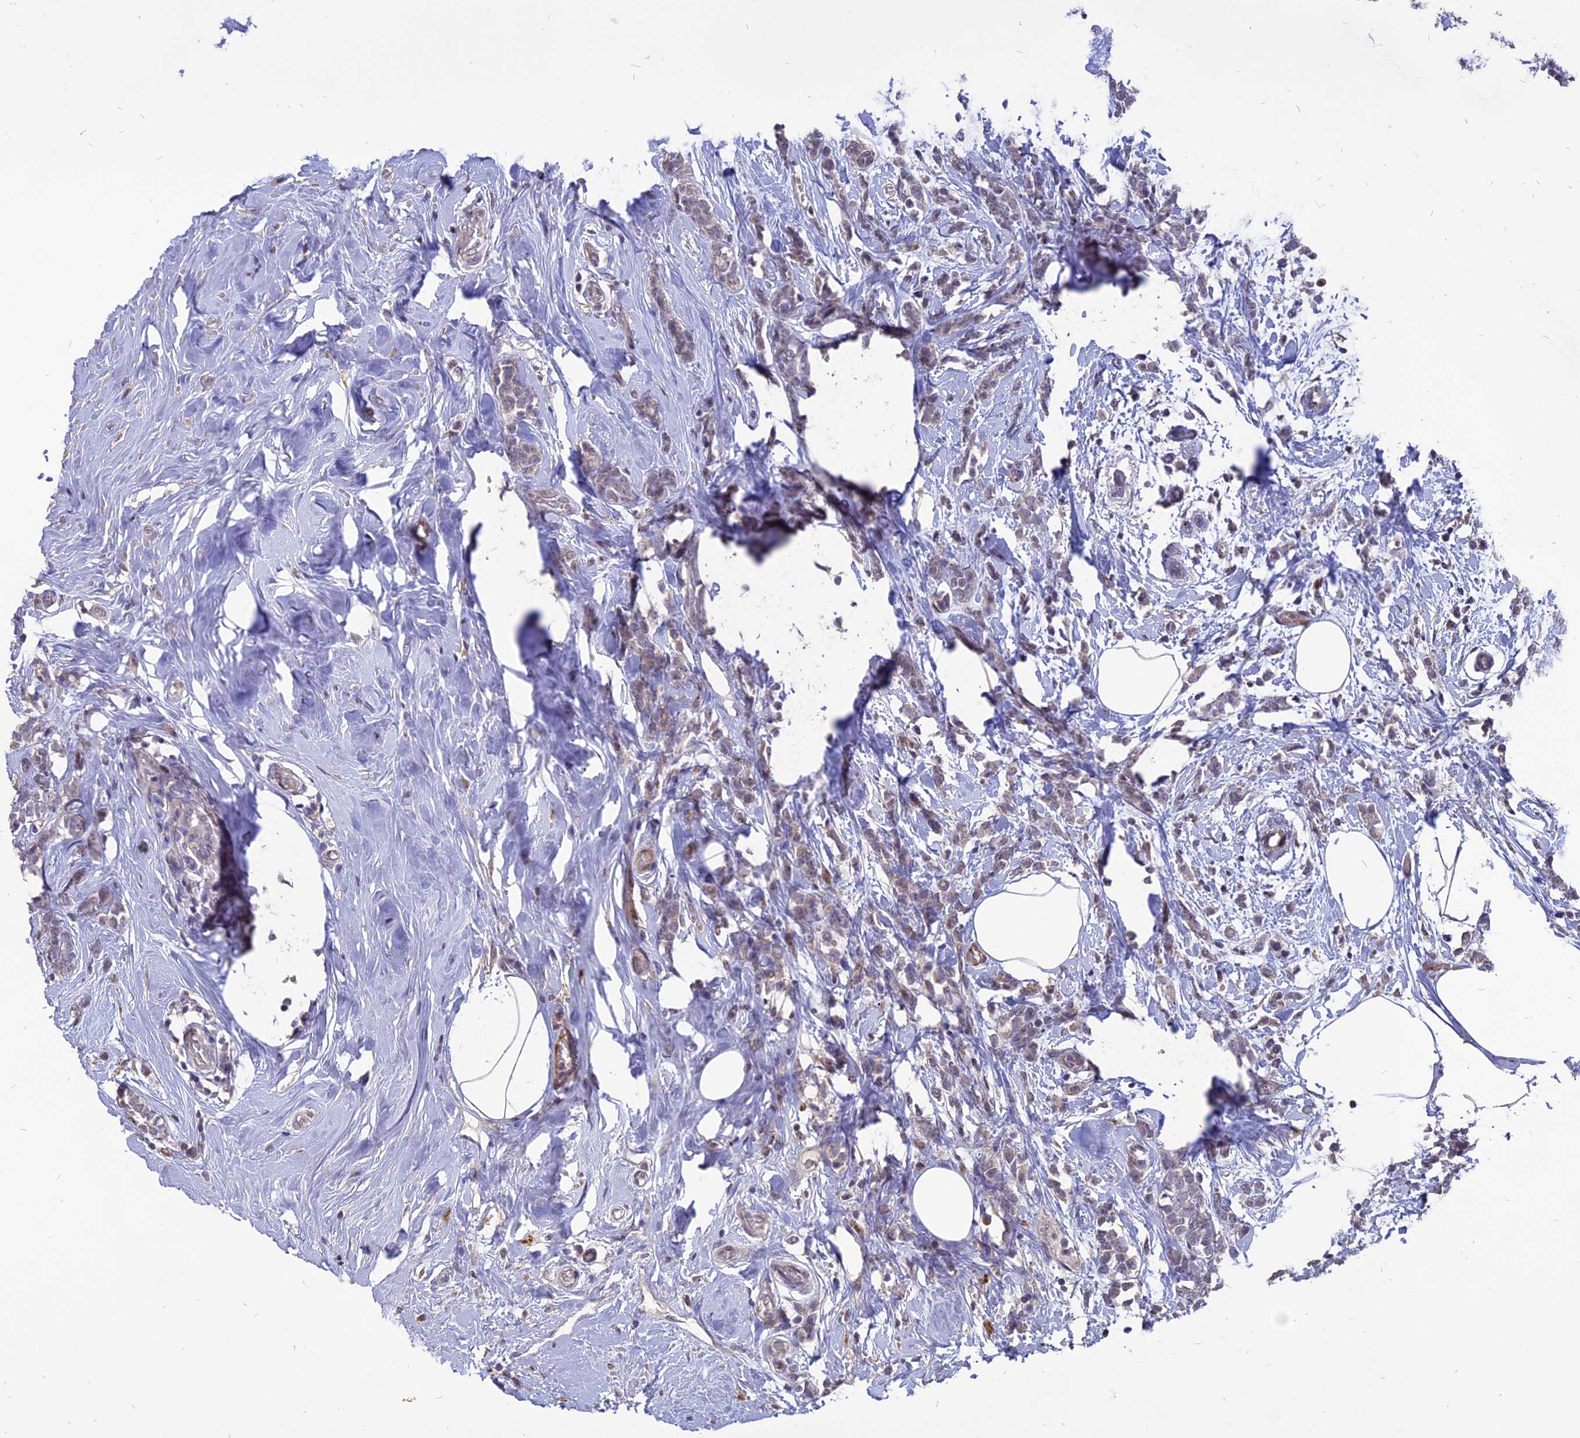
{"staining": {"intensity": "weak", "quantity": "<25%", "location": "cytoplasmic/membranous"}, "tissue": "breast cancer", "cell_type": "Tumor cells", "image_type": "cancer", "snomed": [{"axis": "morphology", "description": "Lobular carcinoma"}, {"axis": "topography", "description": "Breast"}], "caption": "Lobular carcinoma (breast) stained for a protein using immunohistochemistry reveals no expression tumor cells.", "gene": "TMEM263", "patient": {"sex": "female", "age": 58}}